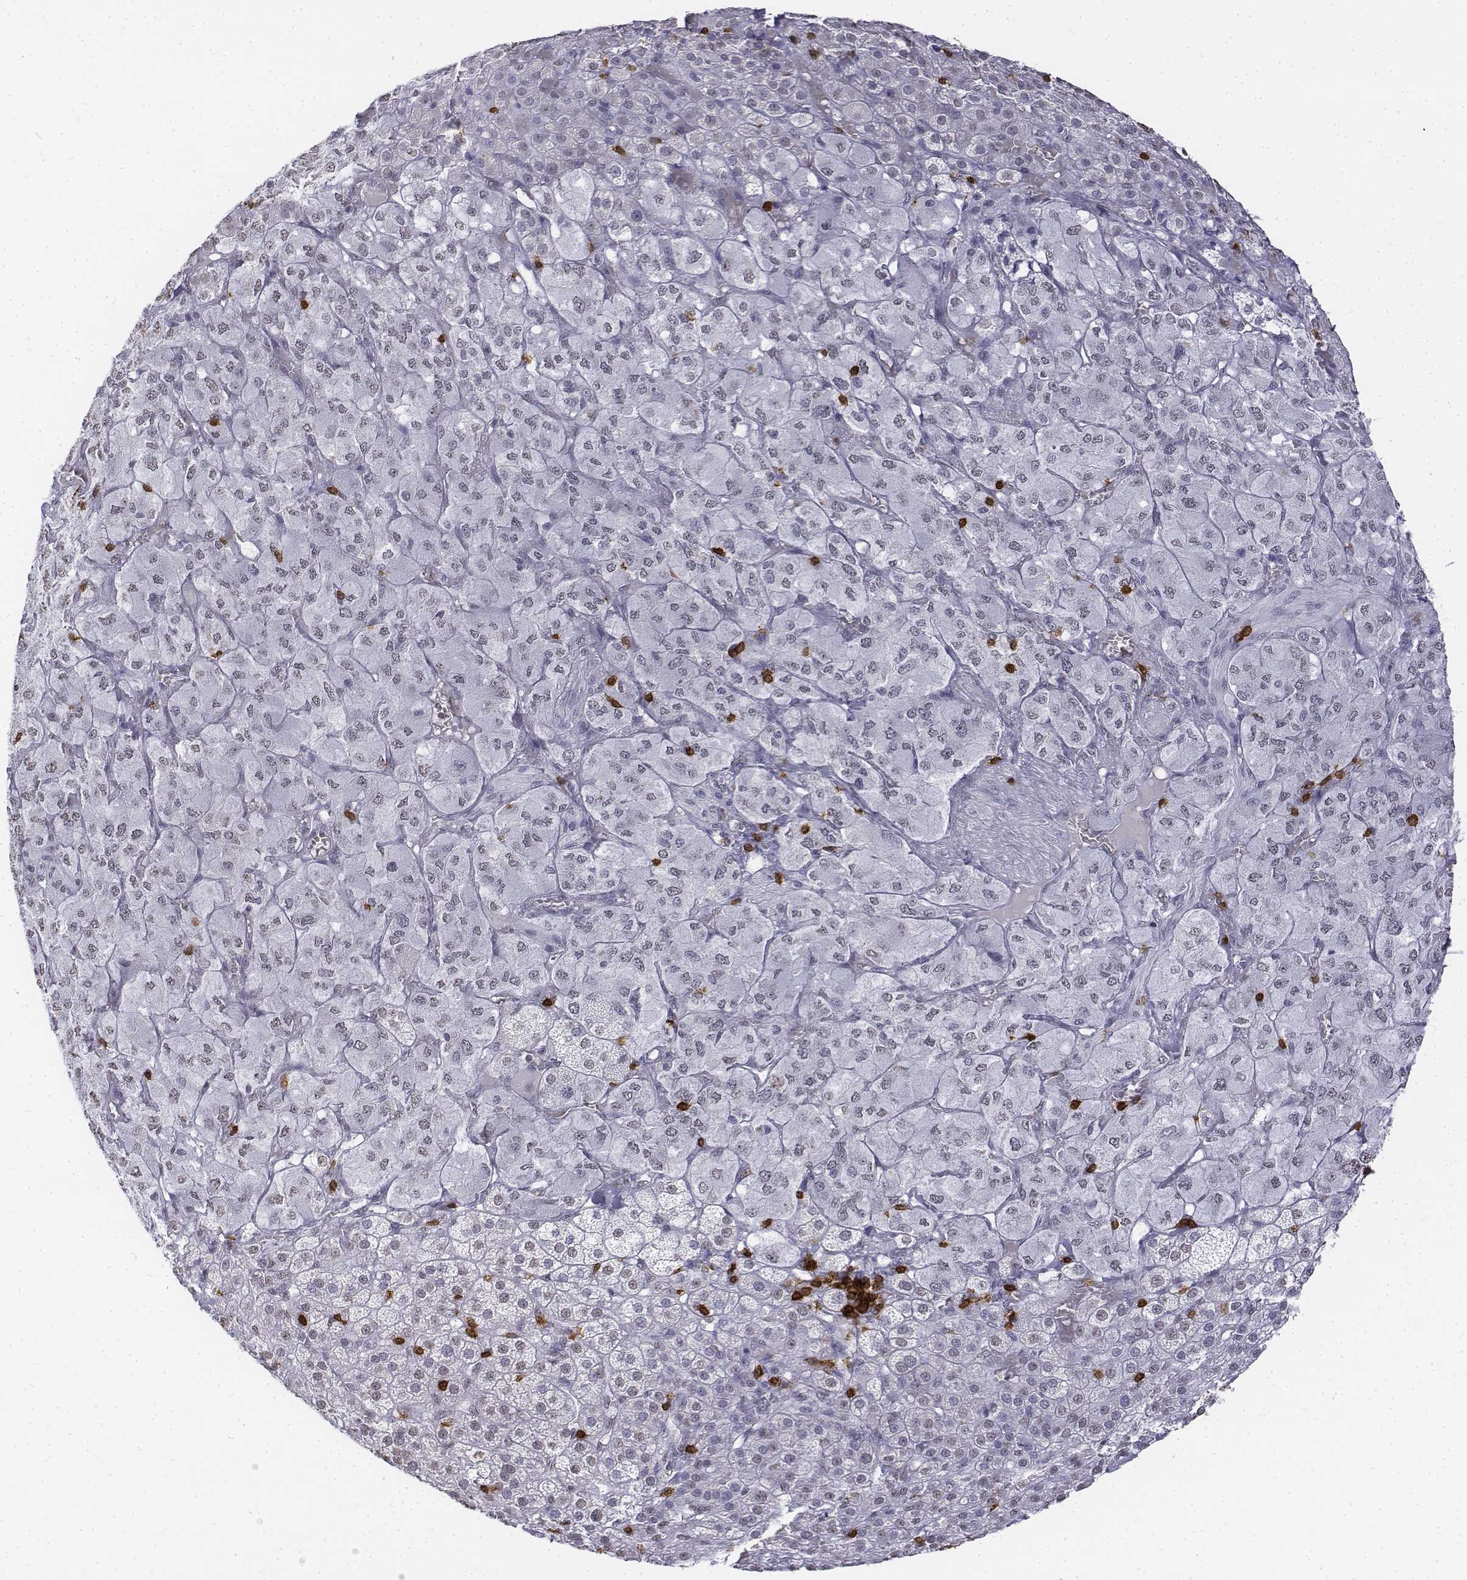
{"staining": {"intensity": "negative", "quantity": "none", "location": "none"}, "tissue": "adrenal gland", "cell_type": "Glandular cells", "image_type": "normal", "snomed": [{"axis": "morphology", "description": "Normal tissue, NOS"}, {"axis": "topography", "description": "Adrenal gland"}], "caption": "High power microscopy histopathology image of an immunohistochemistry histopathology image of unremarkable adrenal gland, revealing no significant expression in glandular cells.", "gene": "CD3E", "patient": {"sex": "female", "age": 60}}